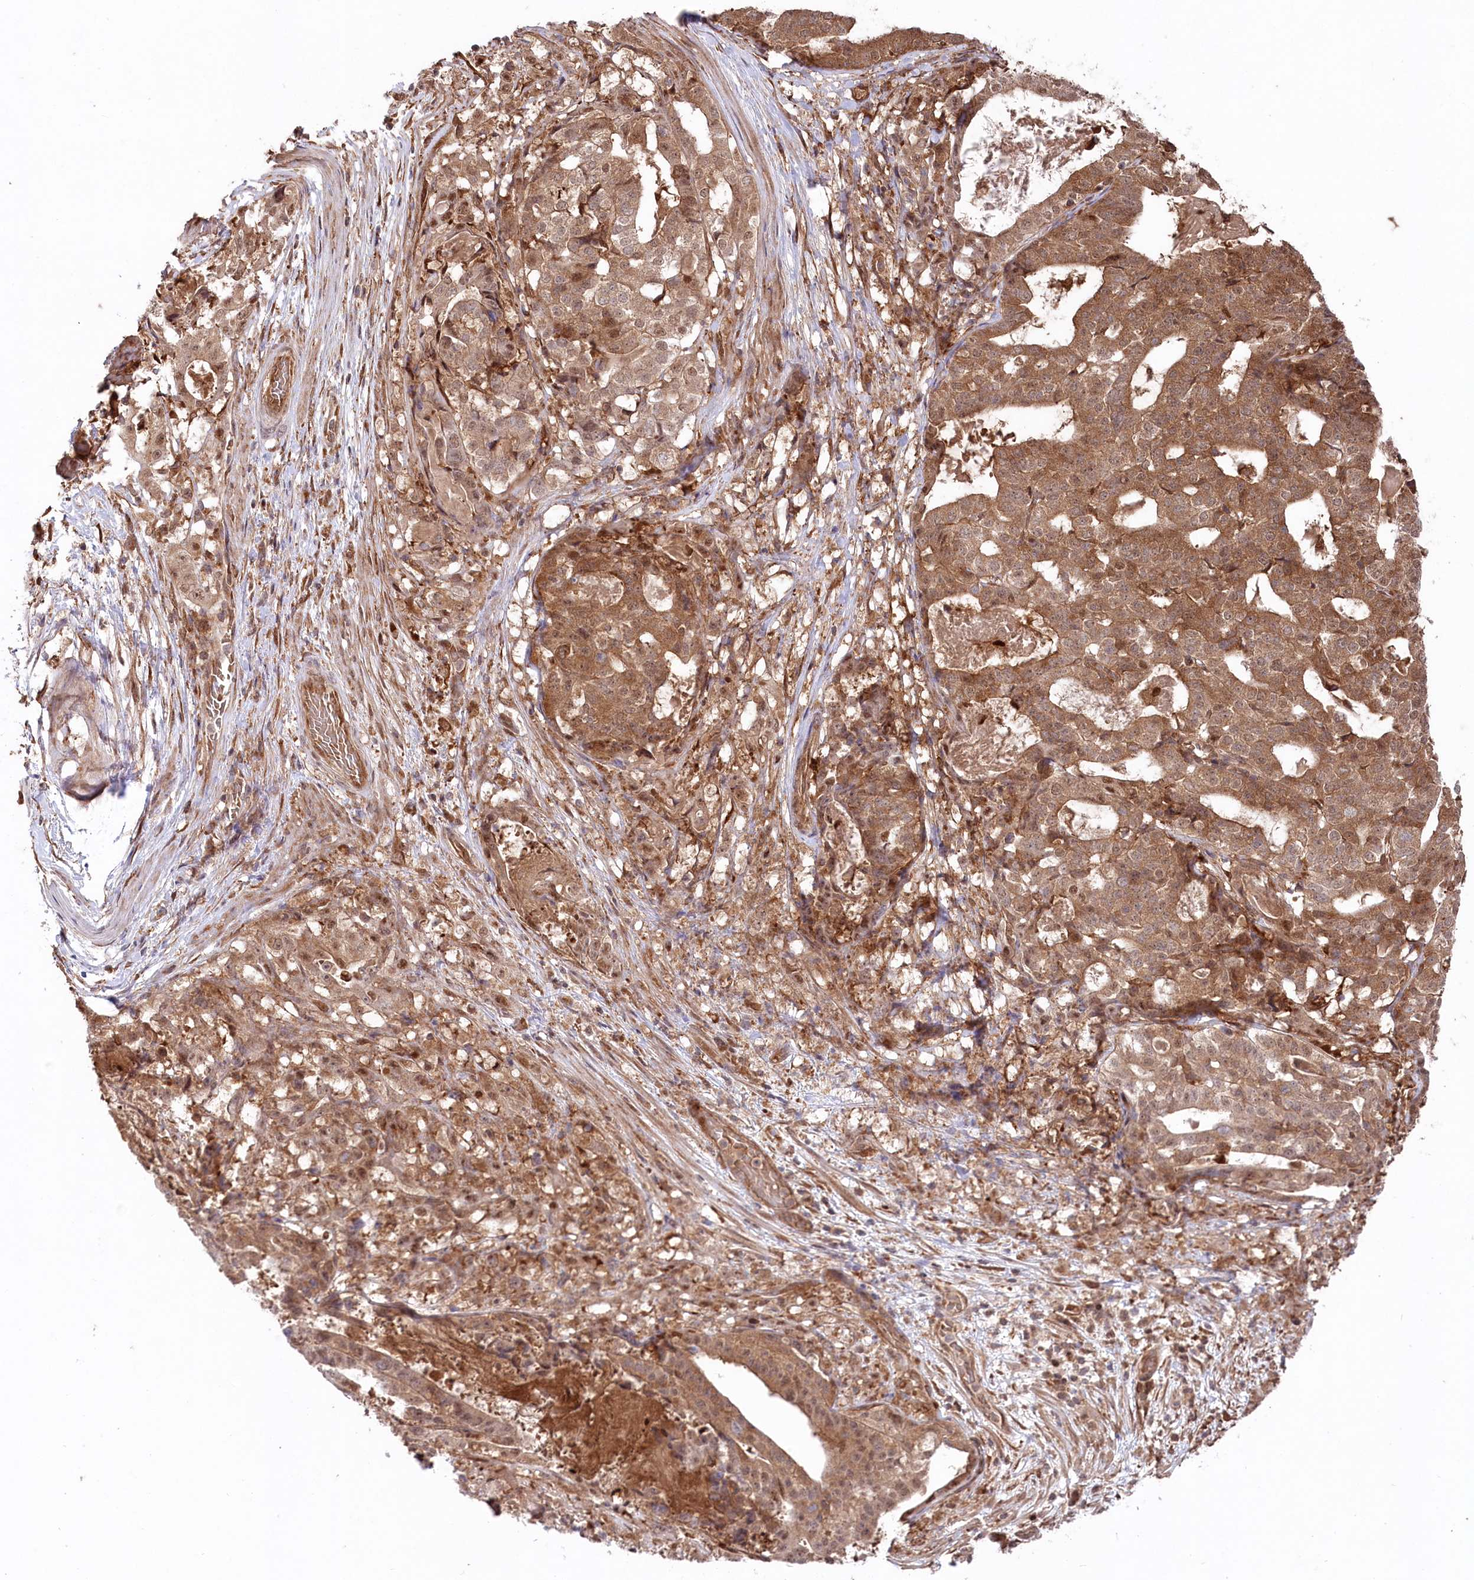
{"staining": {"intensity": "moderate", "quantity": ">75%", "location": "cytoplasmic/membranous,nuclear"}, "tissue": "stomach cancer", "cell_type": "Tumor cells", "image_type": "cancer", "snomed": [{"axis": "morphology", "description": "Adenocarcinoma, NOS"}, {"axis": "topography", "description": "Stomach"}], "caption": "Moderate cytoplasmic/membranous and nuclear expression is seen in about >75% of tumor cells in adenocarcinoma (stomach).", "gene": "PSMA1", "patient": {"sex": "male", "age": 48}}